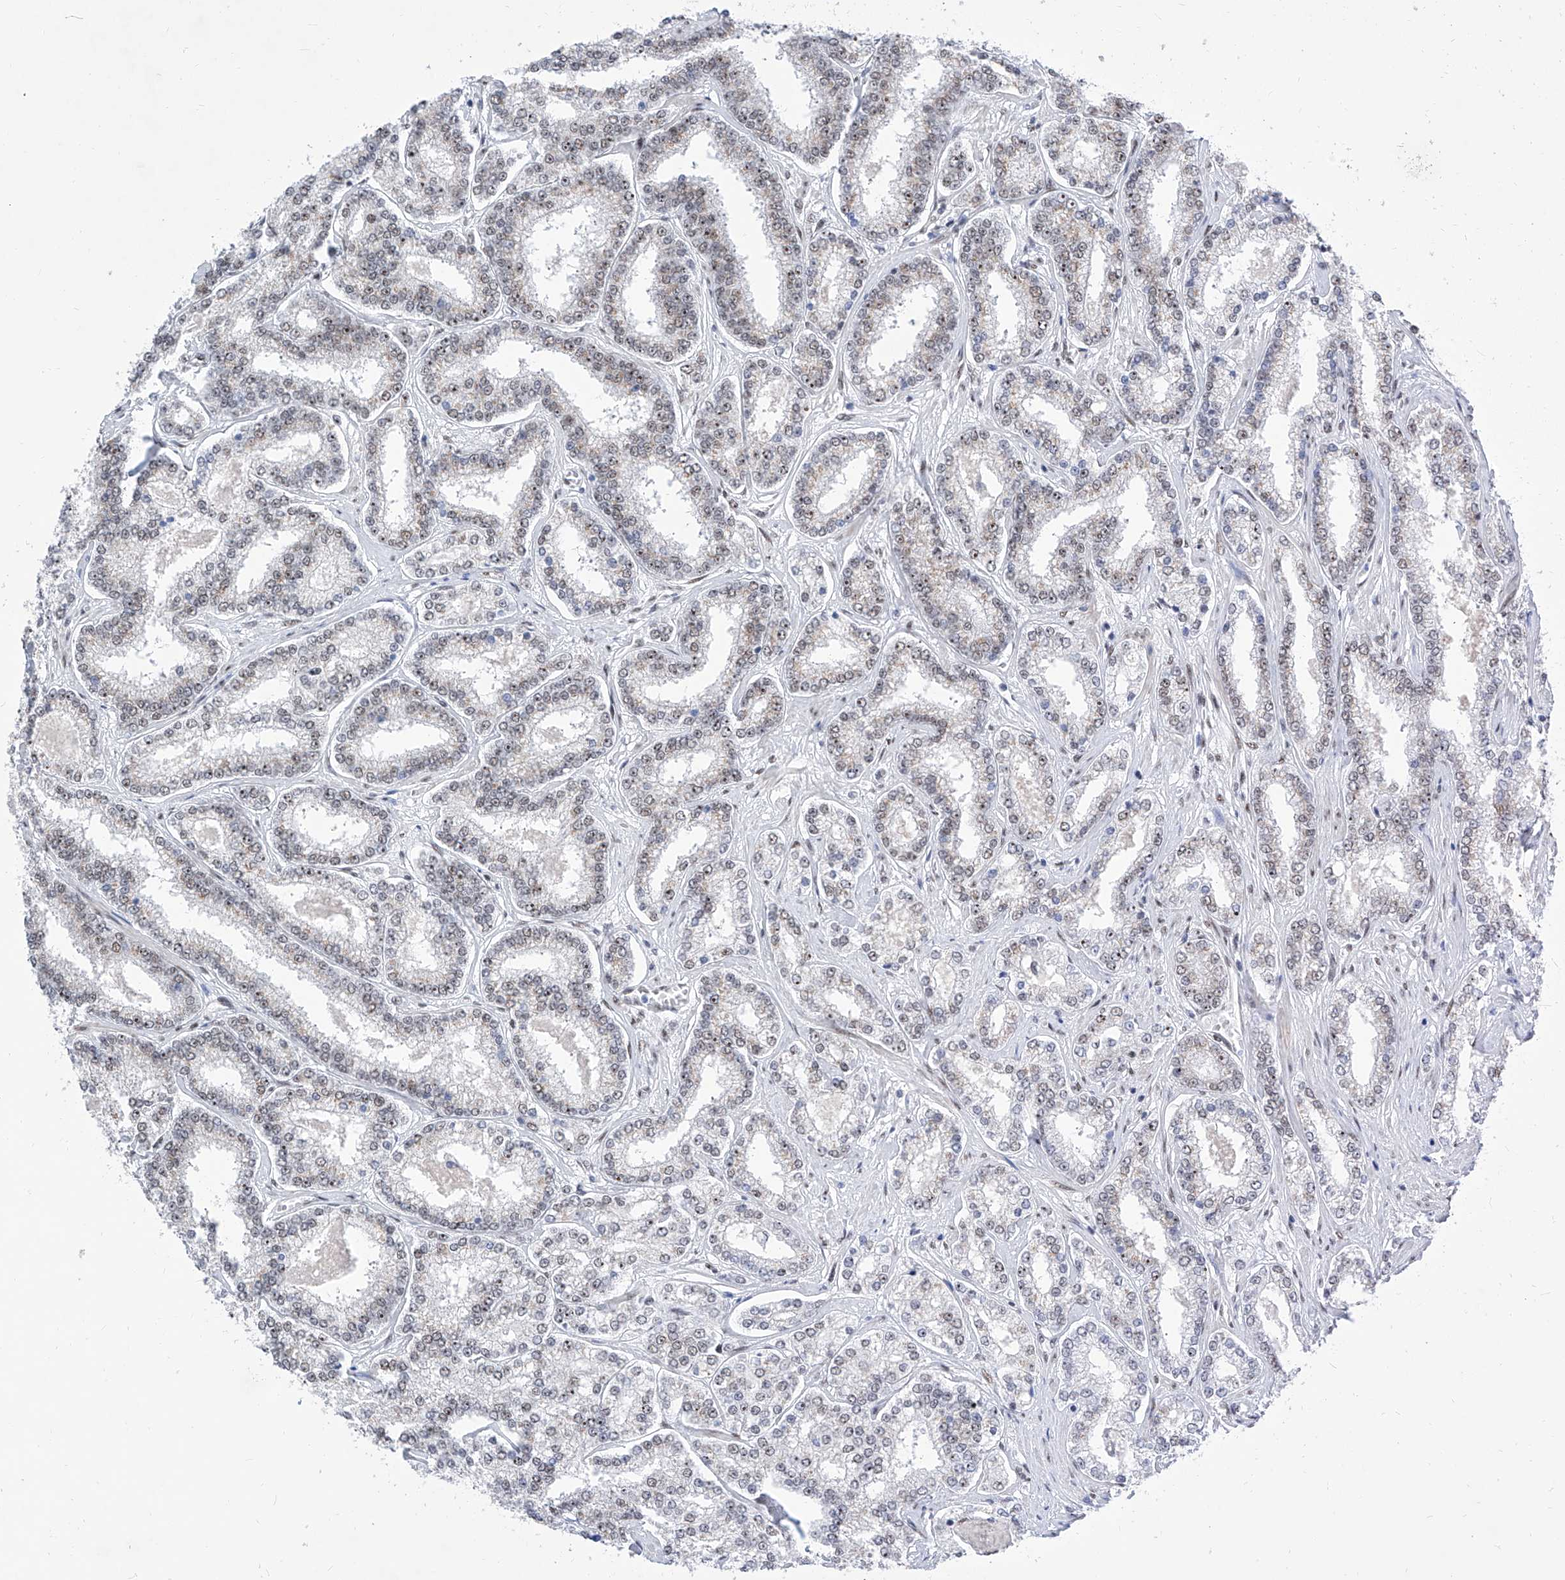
{"staining": {"intensity": "weak", "quantity": ">75%", "location": "nuclear"}, "tissue": "prostate cancer", "cell_type": "Tumor cells", "image_type": "cancer", "snomed": [{"axis": "morphology", "description": "Normal tissue, NOS"}, {"axis": "morphology", "description": "Adenocarcinoma, High grade"}, {"axis": "topography", "description": "Prostate"}], "caption": "High-power microscopy captured an IHC micrograph of prostate cancer, revealing weak nuclear expression in approximately >75% of tumor cells.", "gene": "ATN1", "patient": {"sex": "male", "age": 83}}